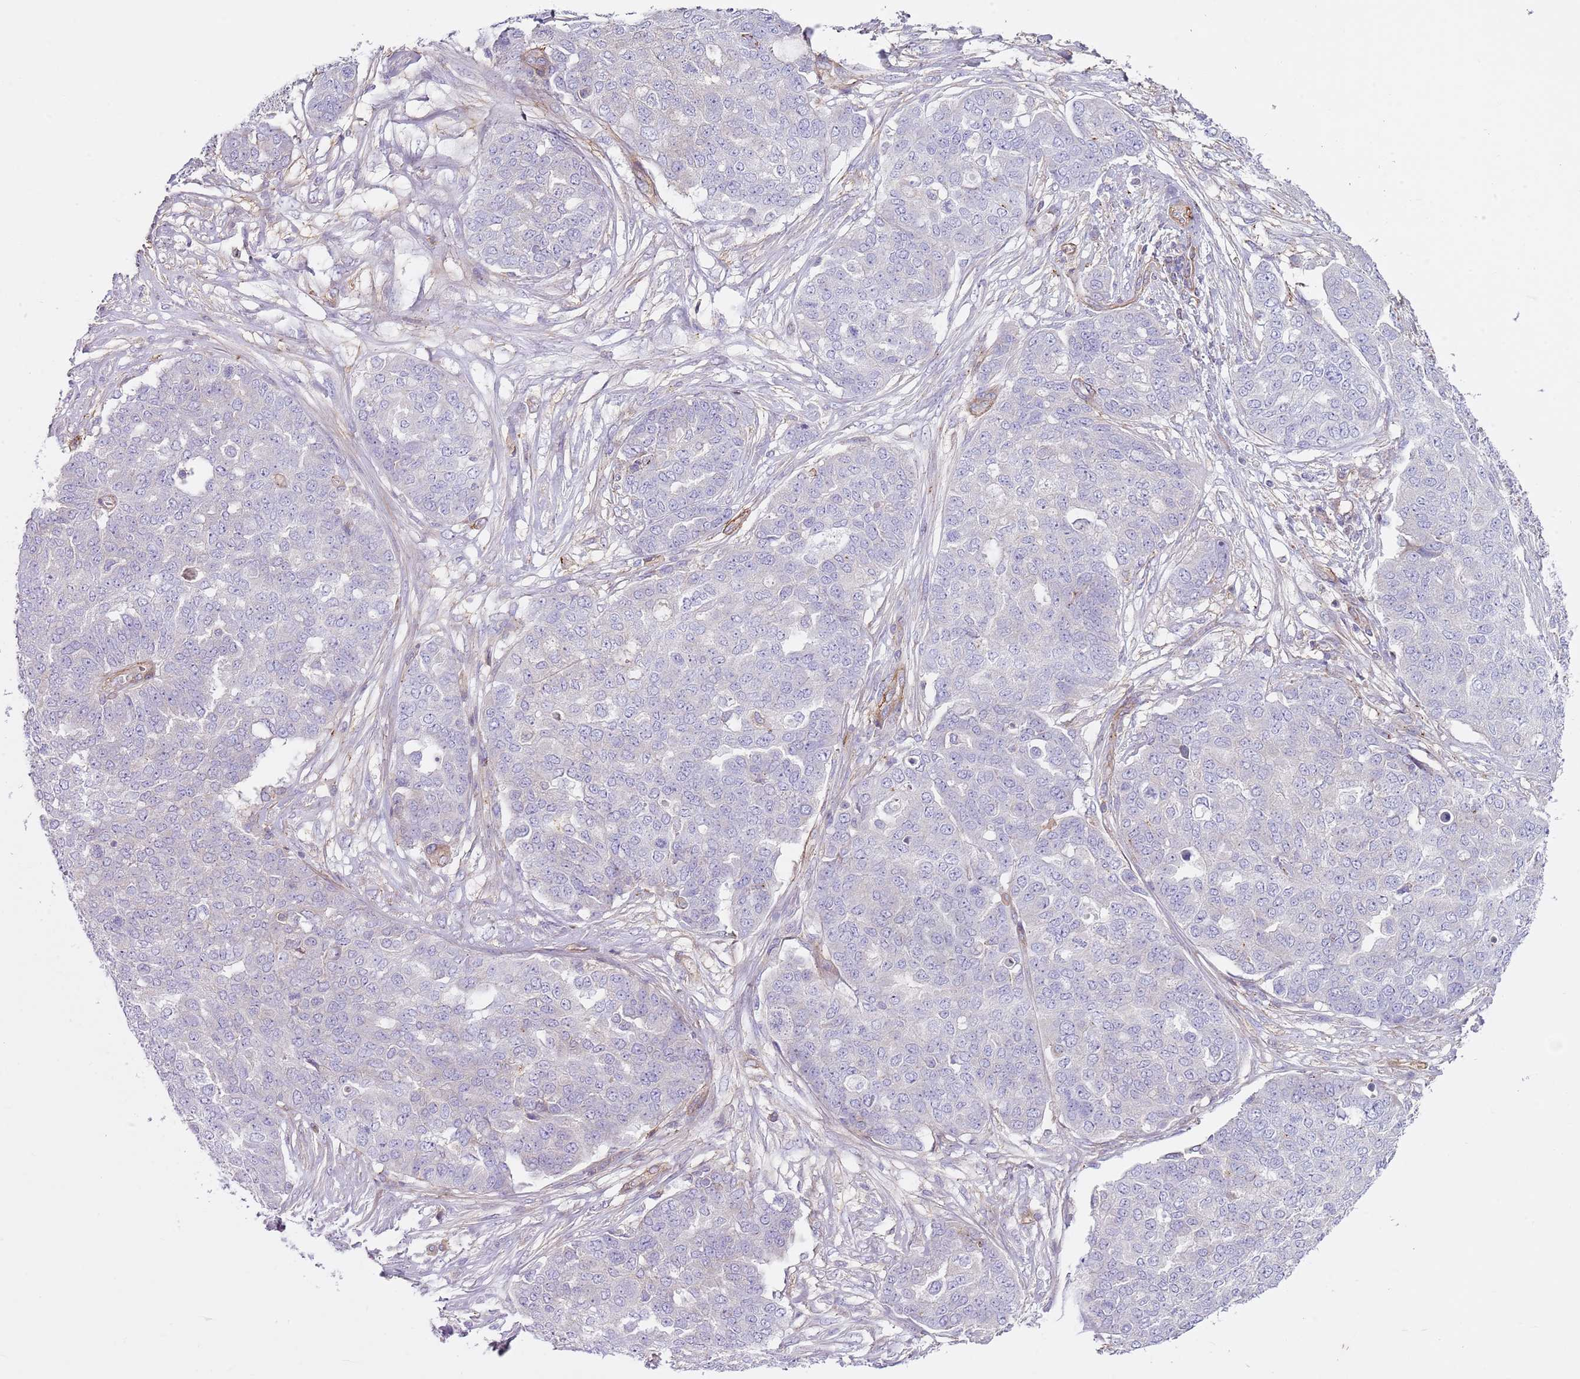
{"staining": {"intensity": "negative", "quantity": "none", "location": "none"}, "tissue": "ovarian cancer", "cell_type": "Tumor cells", "image_type": "cancer", "snomed": [{"axis": "morphology", "description": "Cystadenocarcinoma, serous, NOS"}, {"axis": "topography", "description": "Soft tissue"}, {"axis": "topography", "description": "Ovary"}], "caption": "Tumor cells are negative for protein expression in human ovarian cancer.", "gene": "GNAI3", "patient": {"sex": "female", "age": 57}}